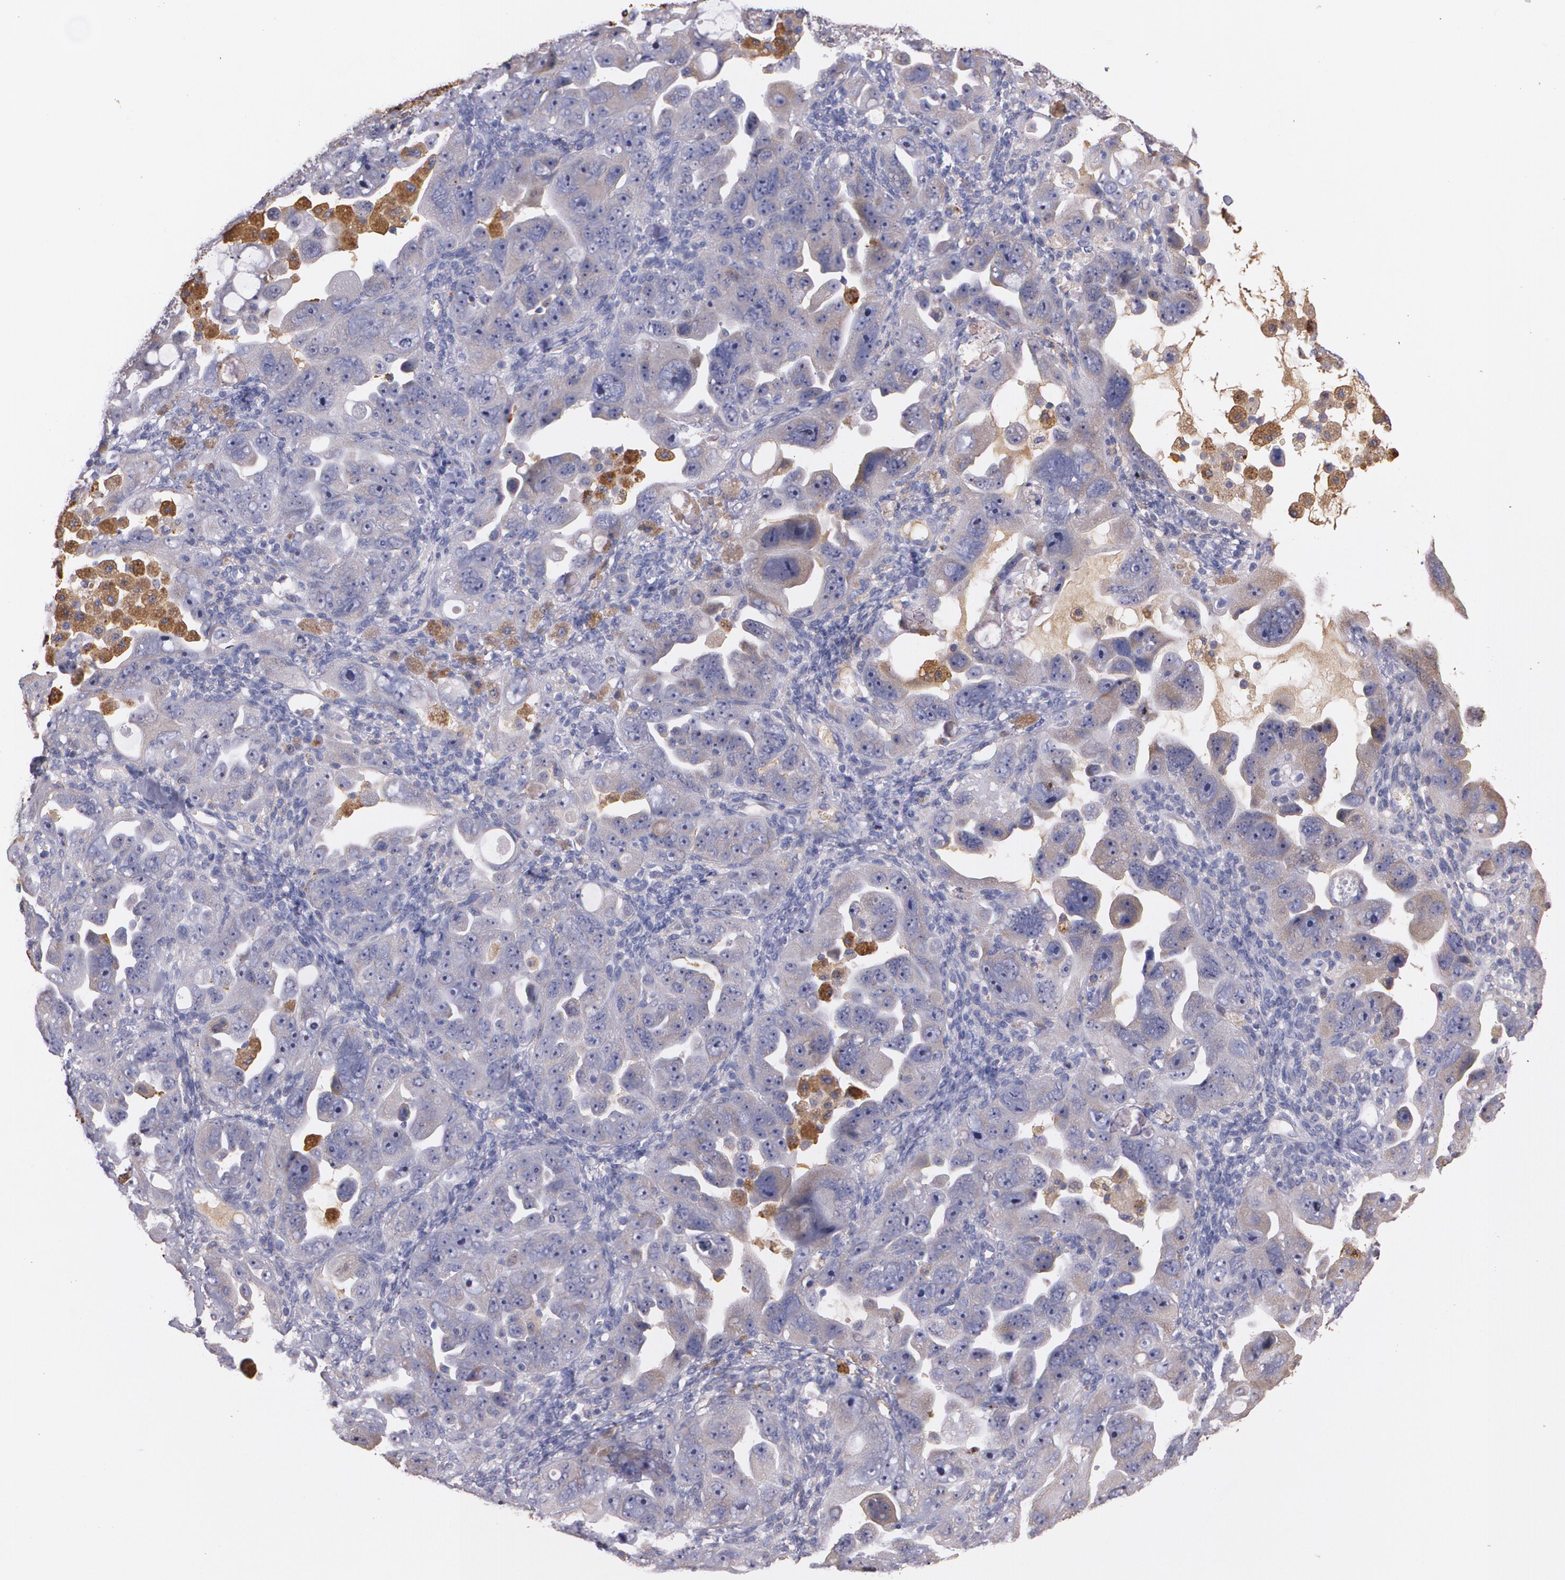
{"staining": {"intensity": "weak", "quantity": "25%-75%", "location": "cytoplasmic/membranous"}, "tissue": "ovarian cancer", "cell_type": "Tumor cells", "image_type": "cancer", "snomed": [{"axis": "morphology", "description": "Cystadenocarcinoma, serous, NOS"}, {"axis": "topography", "description": "Ovary"}], "caption": "Serous cystadenocarcinoma (ovarian) stained for a protein (brown) demonstrates weak cytoplasmic/membranous positive expression in approximately 25%-75% of tumor cells.", "gene": "AMBP", "patient": {"sex": "female", "age": 66}}